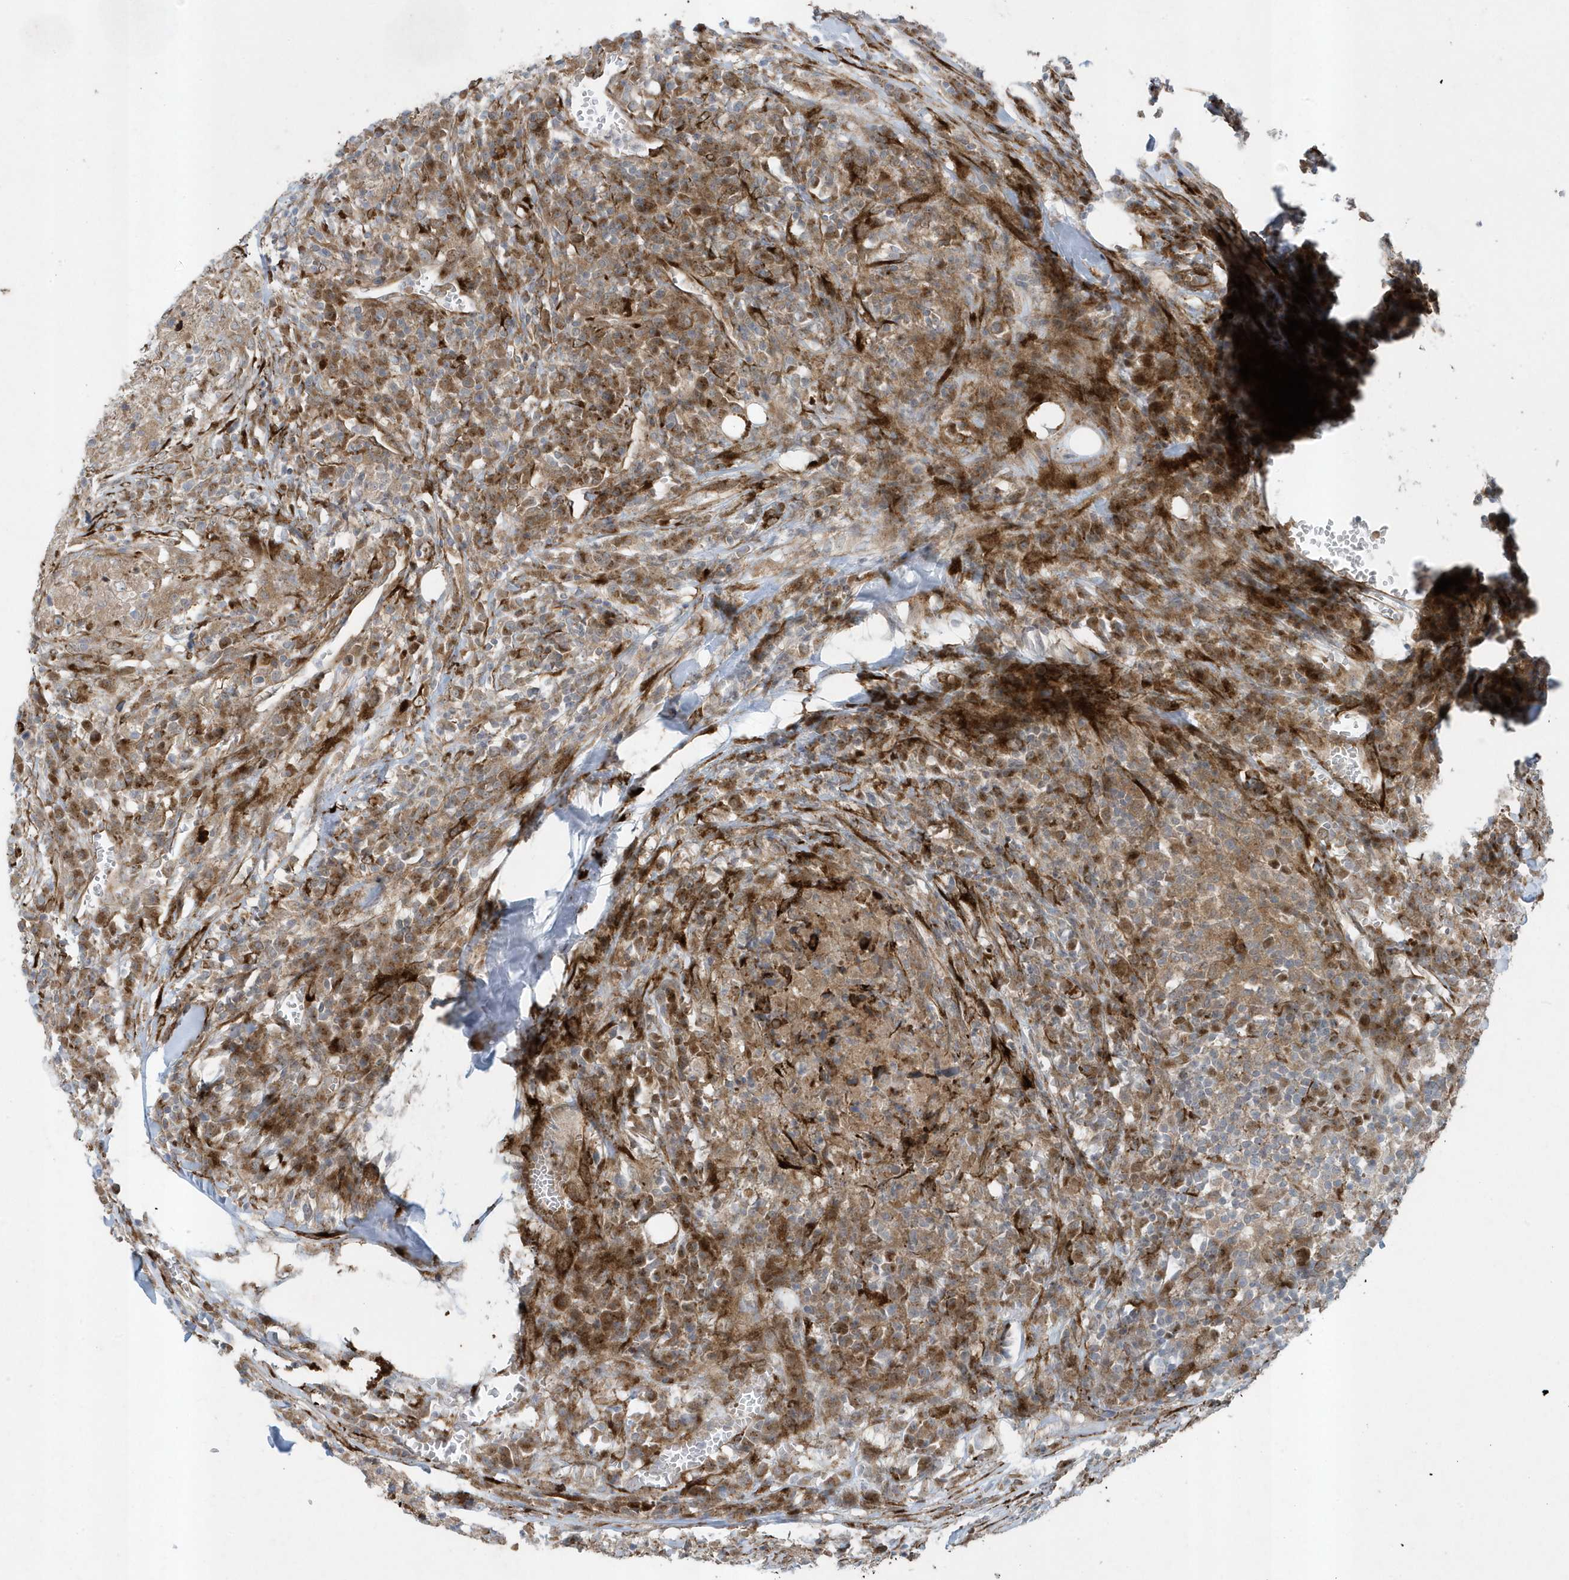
{"staining": {"intensity": "moderate", "quantity": ">75%", "location": "cytoplasmic/membranous"}, "tissue": "head and neck cancer", "cell_type": "Tumor cells", "image_type": "cancer", "snomed": [{"axis": "morphology", "description": "Squamous cell carcinoma, NOS"}, {"axis": "topography", "description": "Head-Neck"}], "caption": "Head and neck cancer (squamous cell carcinoma) stained with a brown dye reveals moderate cytoplasmic/membranous positive expression in about >75% of tumor cells.", "gene": "FAM98A", "patient": {"sex": "male", "age": 66}}